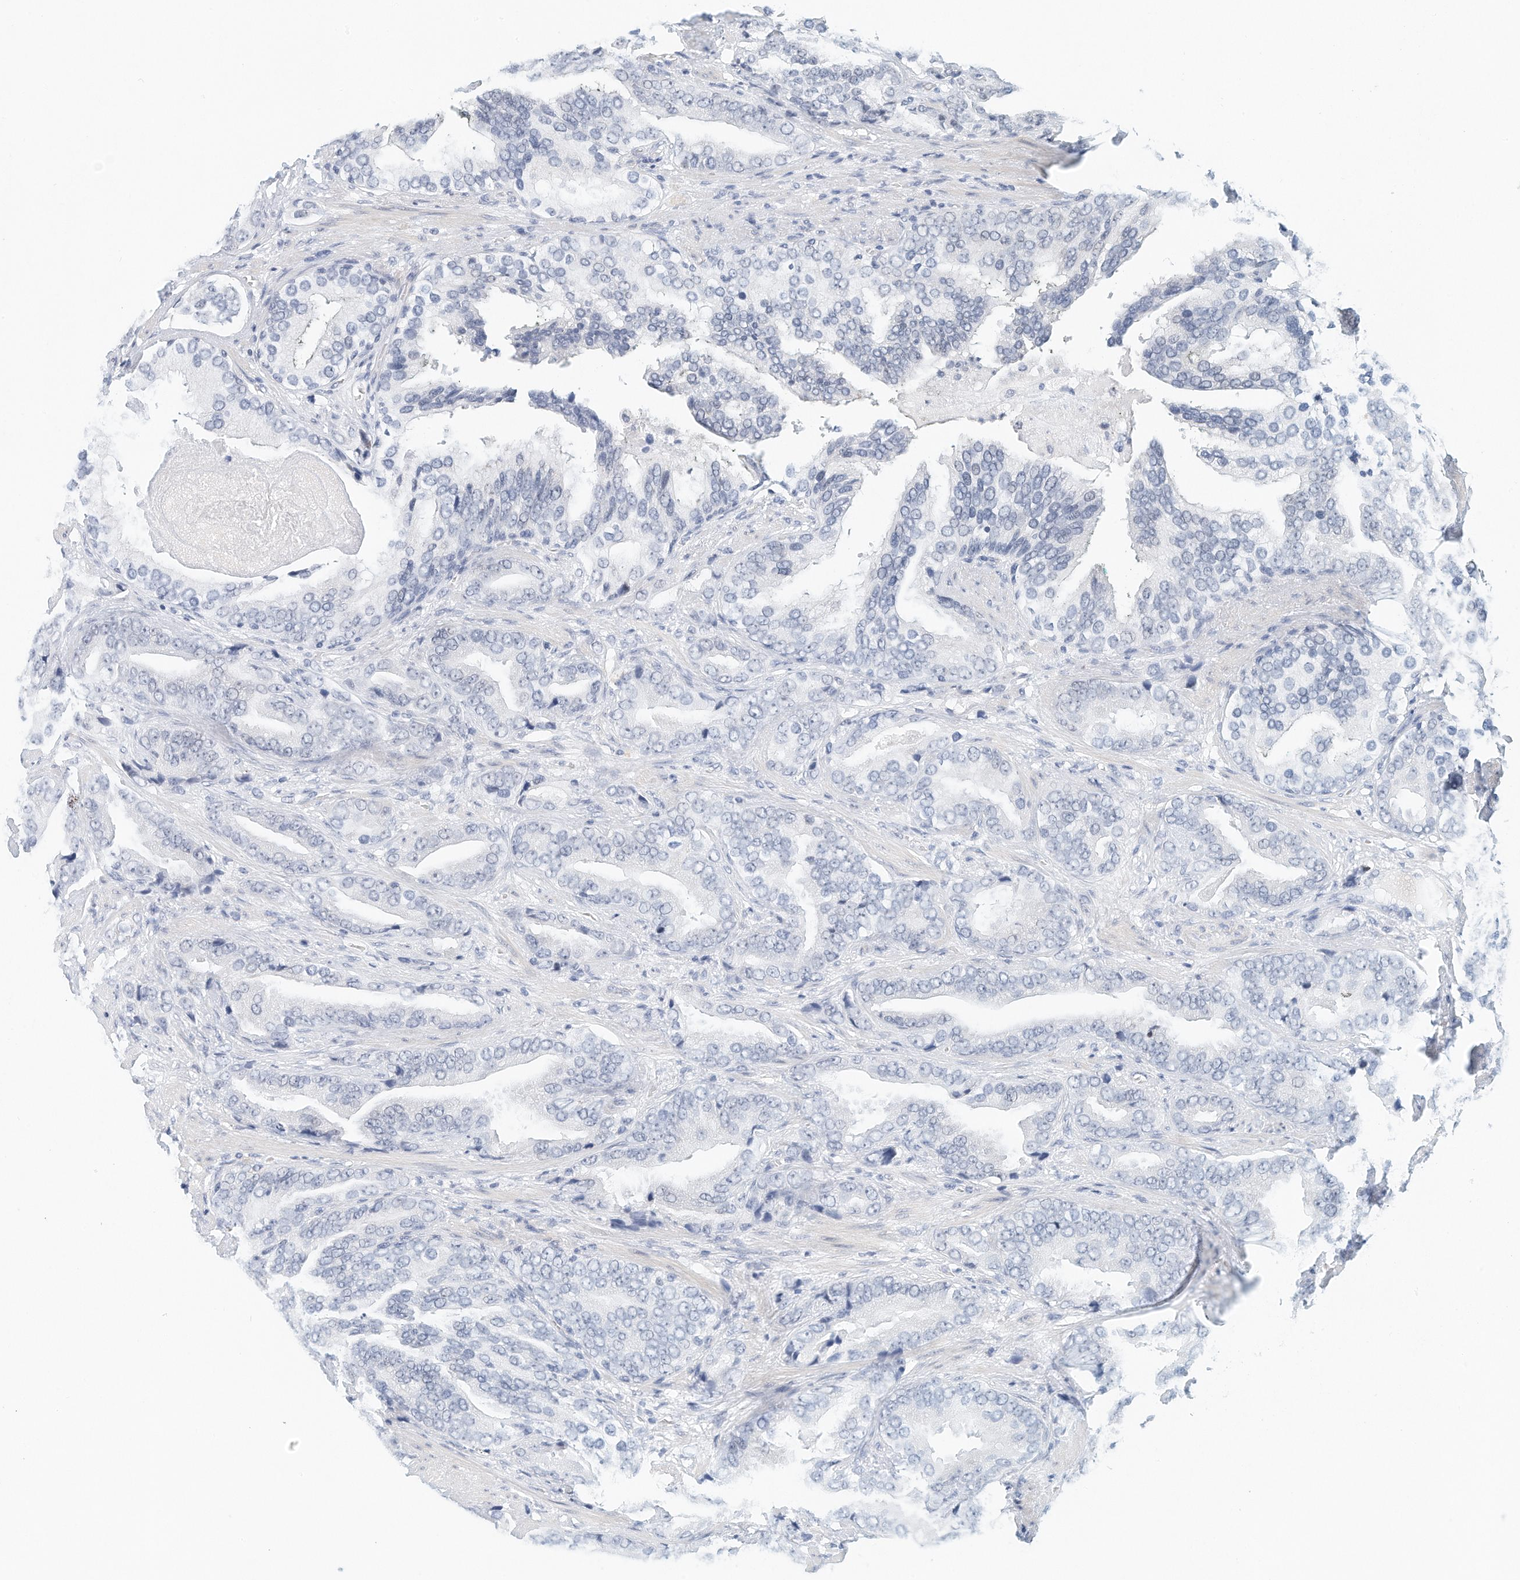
{"staining": {"intensity": "negative", "quantity": "none", "location": "none"}, "tissue": "prostate cancer", "cell_type": "Tumor cells", "image_type": "cancer", "snomed": [{"axis": "morphology", "description": "Adenocarcinoma, Low grade"}, {"axis": "topography", "description": "Prostate"}], "caption": "Immunohistochemistry (IHC) of adenocarcinoma (low-grade) (prostate) exhibits no positivity in tumor cells.", "gene": "ARHGAP28", "patient": {"sex": "male", "age": 67}}